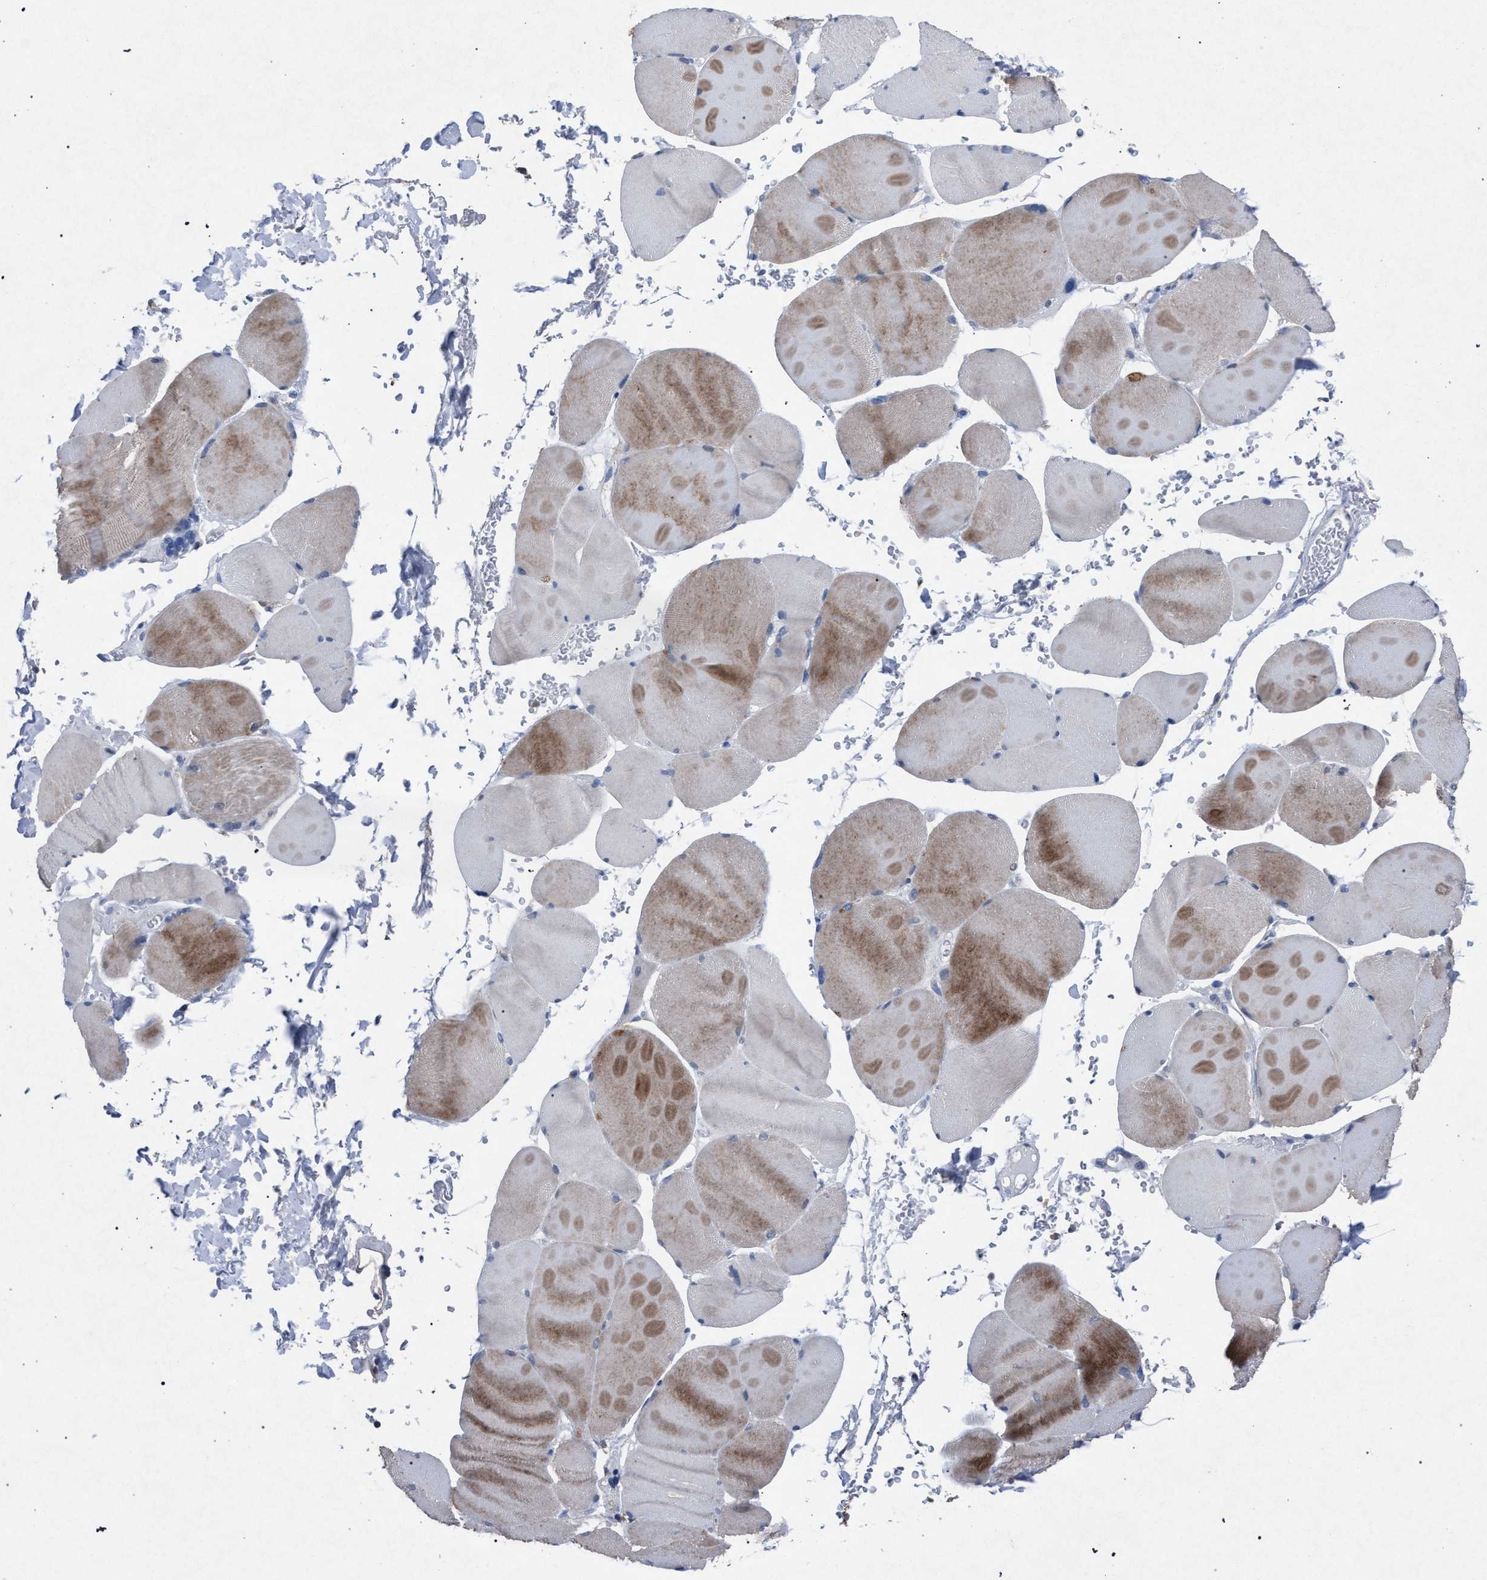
{"staining": {"intensity": "weak", "quantity": "25%-75%", "location": "cytoplasmic/membranous"}, "tissue": "skeletal muscle", "cell_type": "Myocytes", "image_type": "normal", "snomed": [{"axis": "morphology", "description": "Normal tissue, NOS"}, {"axis": "topography", "description": "Skin"}, {"axis": "topography", "description": "Skeletal muscle"}], "caption": "Skeletal muscle was stained to show a protein in brown. There is low levels of weak cytoplasmic/membranous positivity in about 25%-75% of myocytes. (DAB (3,3'-diaminobenzidine) = brown stain, brightfield microscopy at high magnification).", "gene": "HSD17B4", "patient": {"sex": "male", "age": 83}}